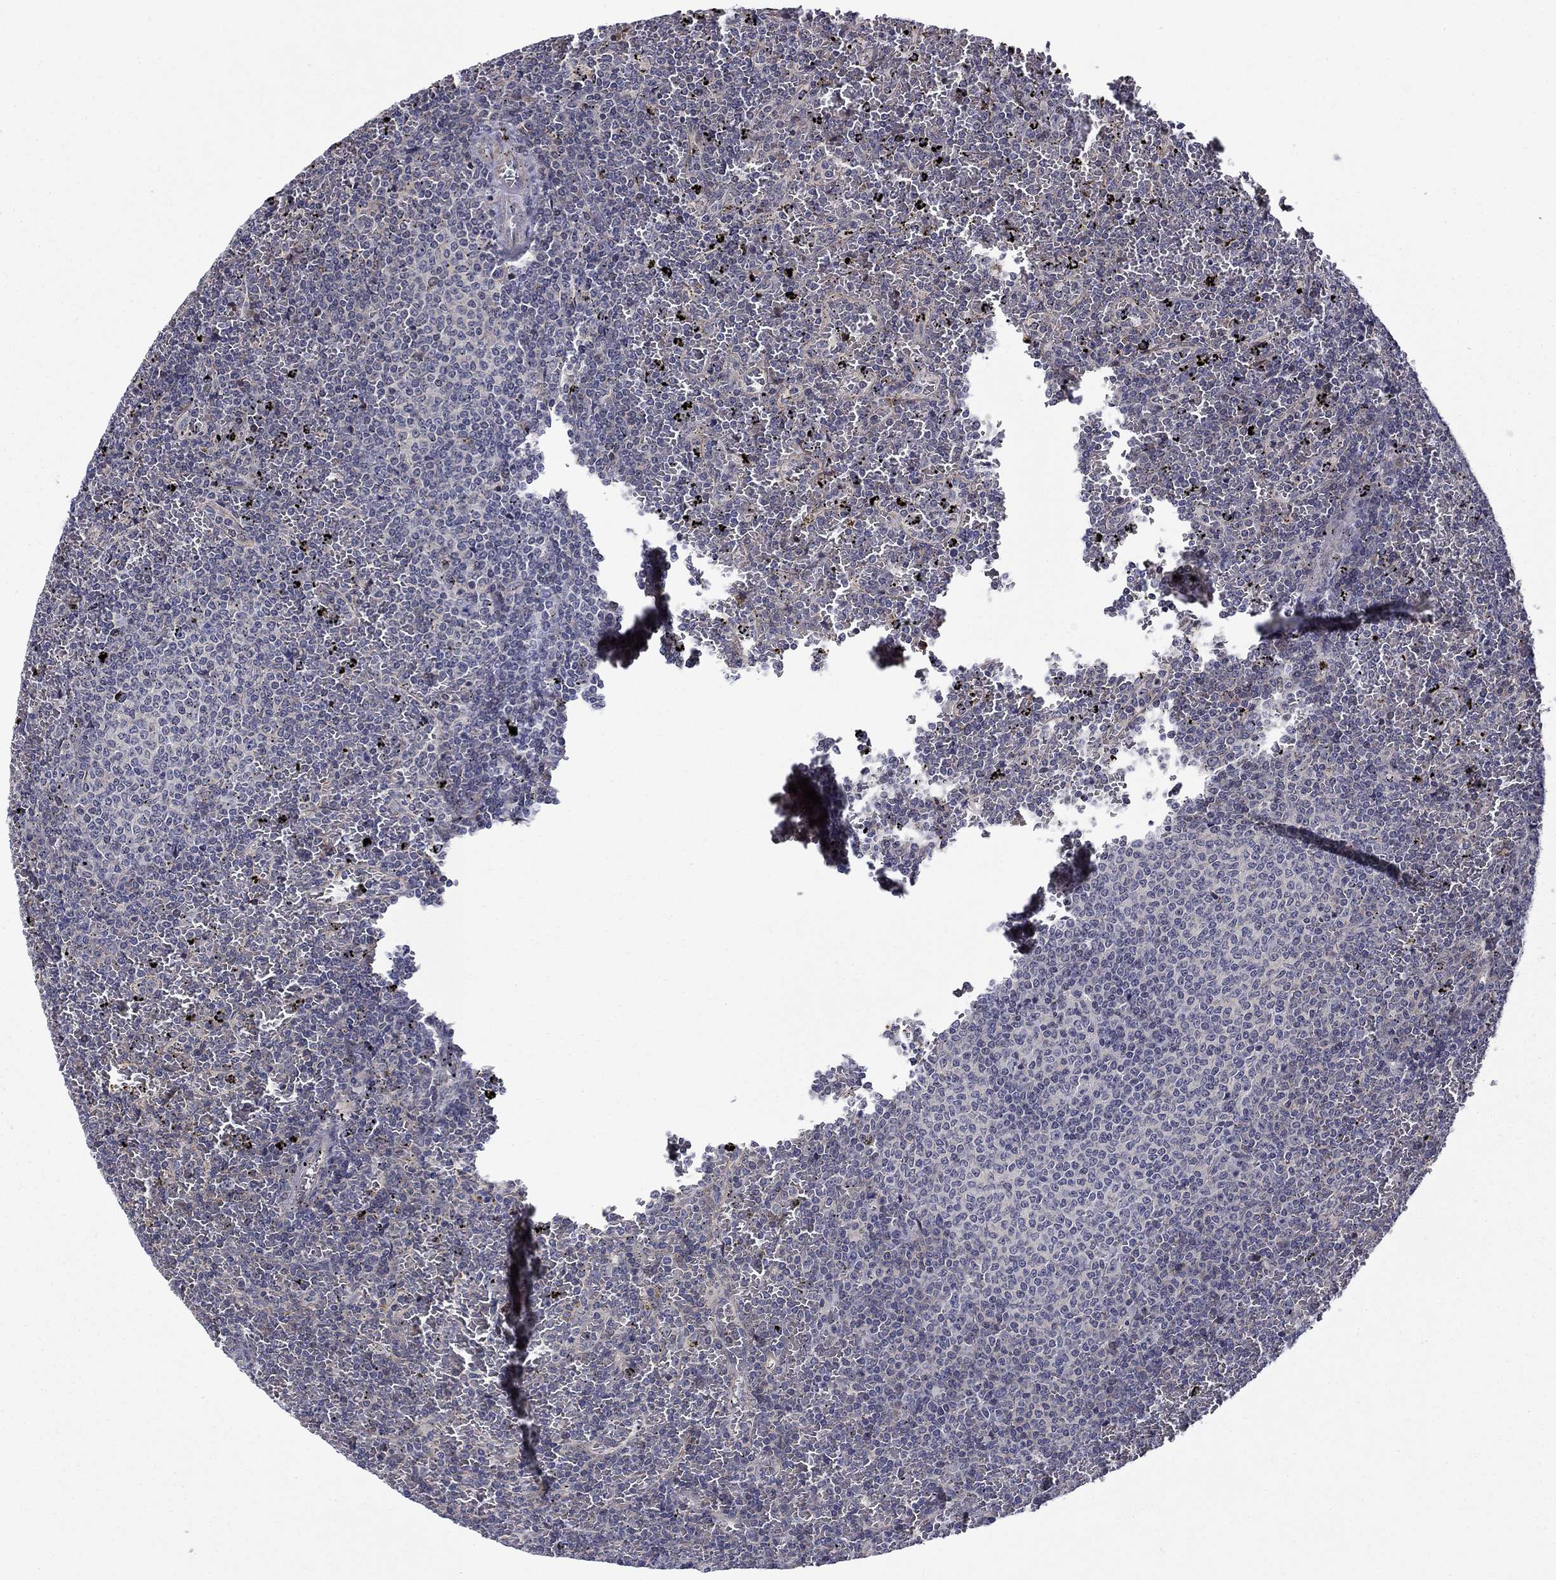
{"staining": {"intensity": "negative", "quantity": "none", "location": "none"}, "tissue": "lymphoma", "cell_type": "Tumor cells", "image_type": "cancer", "snomed": [{"axis": "morphology", "description": "Malignant lymphoma, non-Hodgkin's type, Low grade"}, {"axis": "topography", "description": "Spleen"}], "caption": "An immunohistochemistry (IHC) histopathology image of lymphoma is shown. There is no staining in tumor cells of lymphoma. (Brightfield microscopy of DAB immunohistochemistry at high magnification).", "gene": "B3GAT1", "patient": {"sex": "female", "age": 77}}